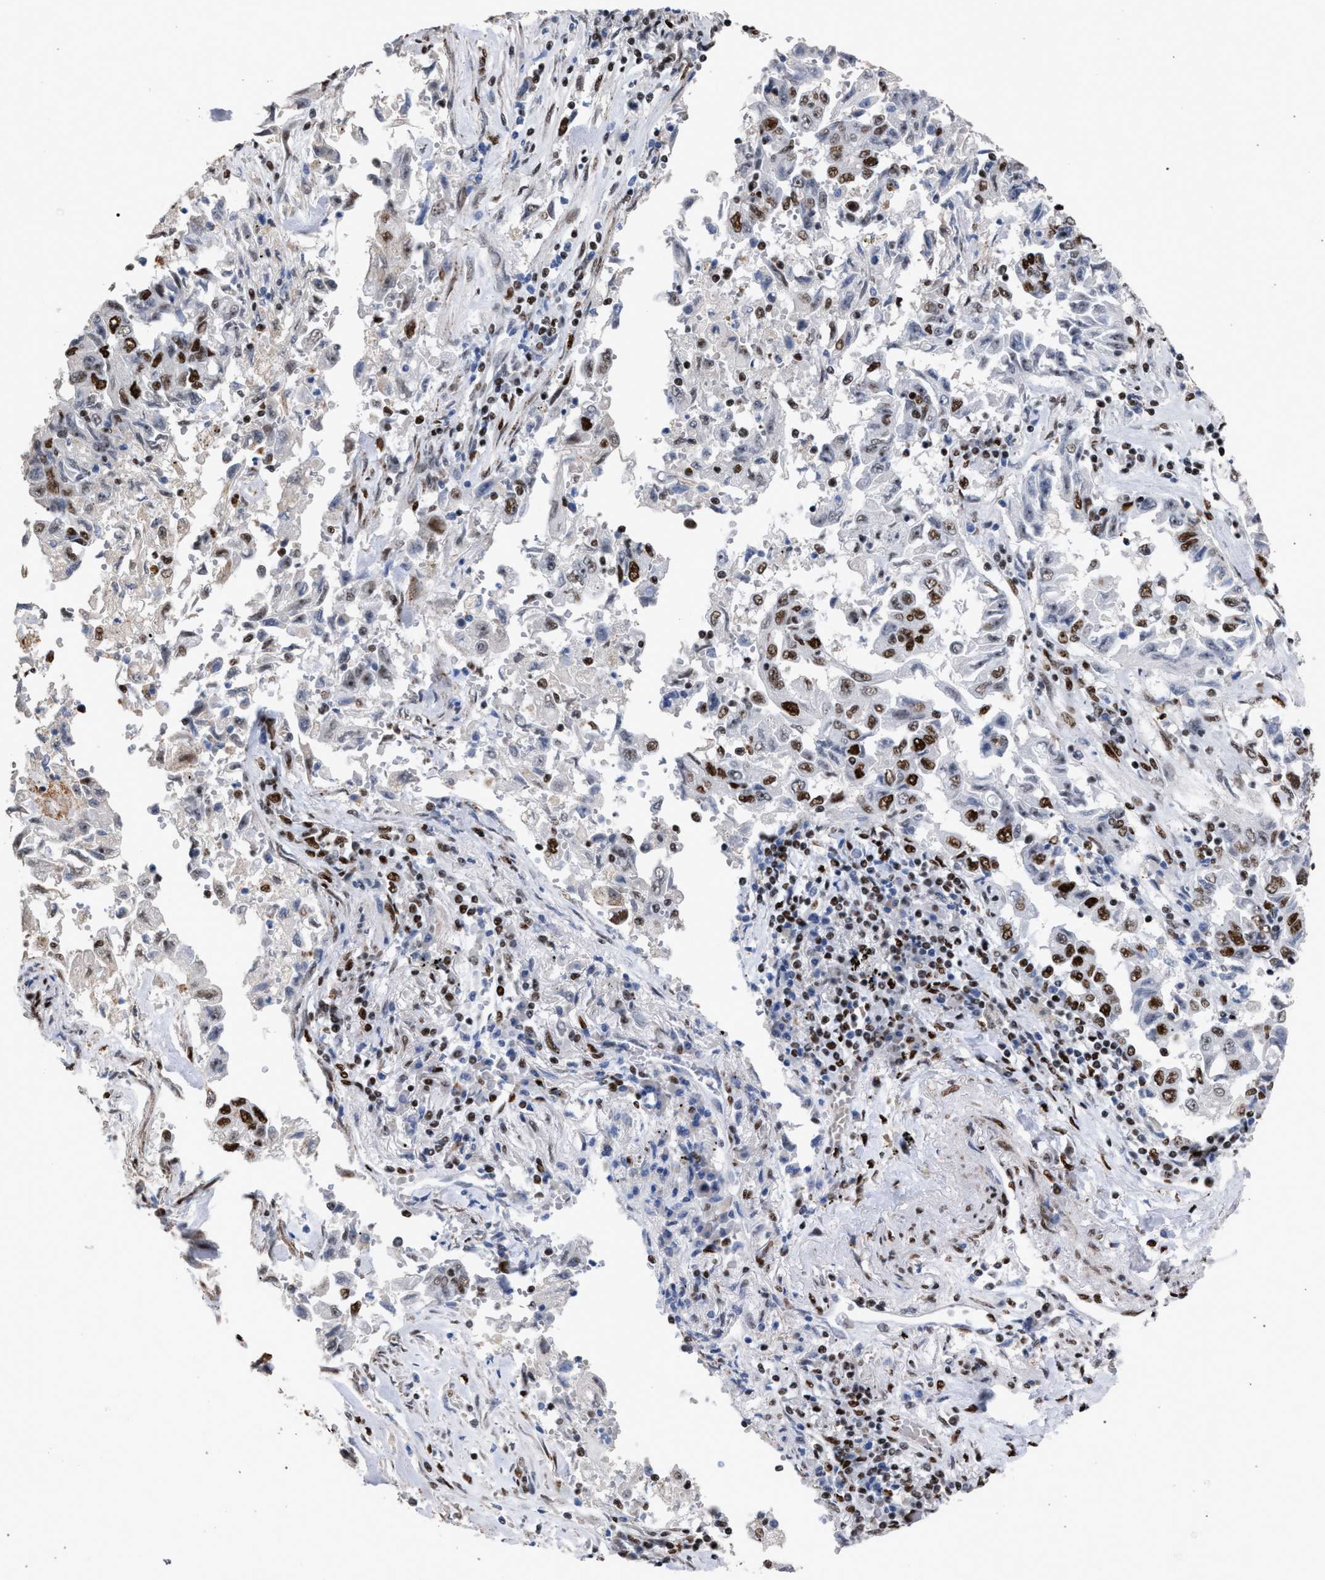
{"staining": {"intensity": "moderate", "quantity": ">75%", "location": "nuclear"}, "tissue": "lung cancer", "cell_type": "Tumor cells", "image_type": "cancer", "snomed": [{"axis": "morphology", "description": "Adenocarcinoma, NOS"}, {"axis": "topography", "description": "Lung"}], "caption": "Adenocarcinoma (lung) stained with a protein marker displays moderate staining in tumor cells.", "gene": "TP53BP1", "patient": {"sex": "female", "age": 51}}